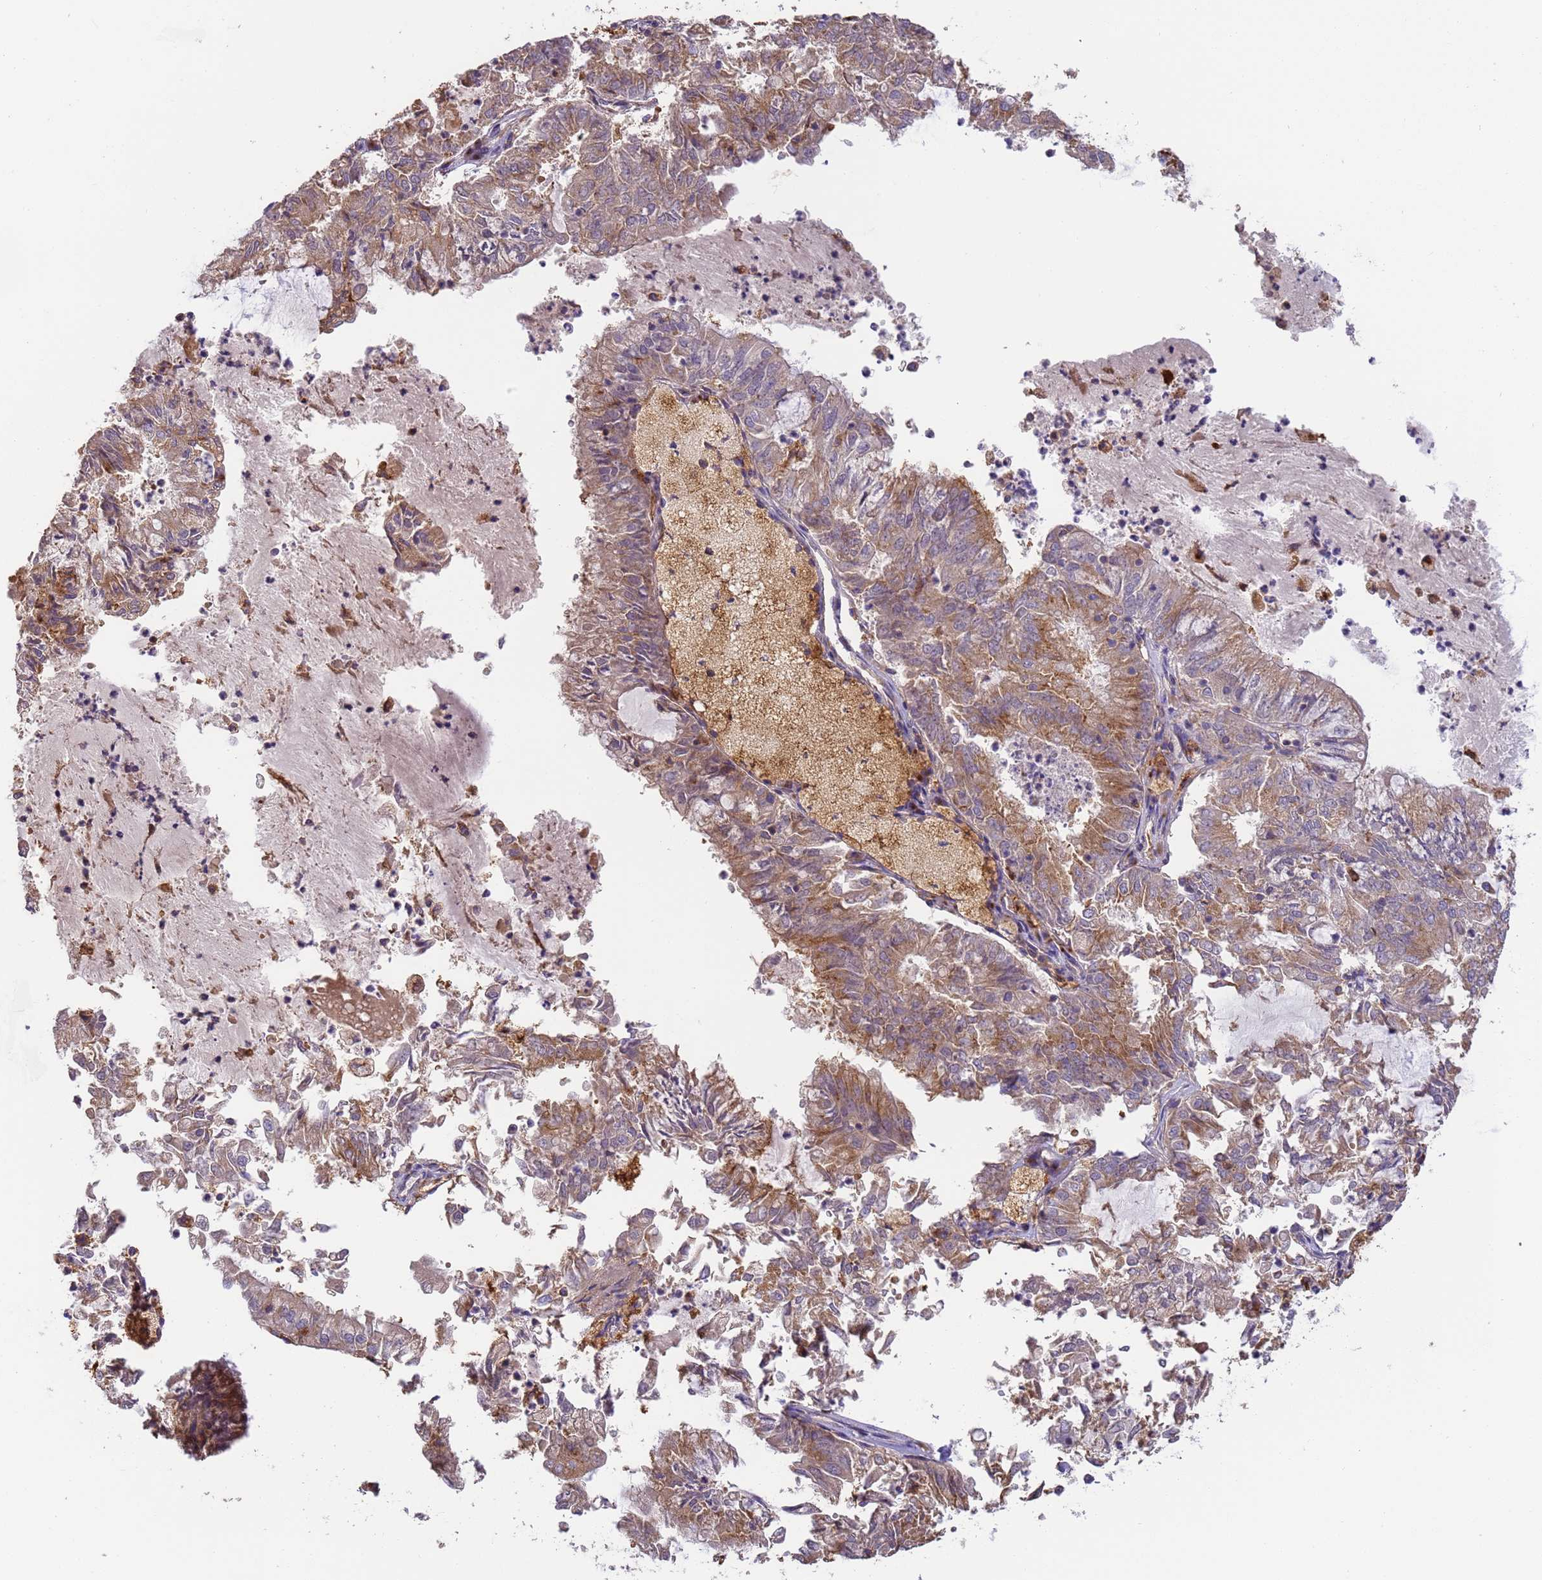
{"staining": {"intensity": "moderate", "quantity": ">75%", "location": "cytoplasmic/membranous"}, "tissue": "endometrial cancer", "cell_type": "Tumor cells", "image_type": "cancer", "snomed": [{"axis": "morphology", "description": "Adenocarcinoma, NOS"}, {"axis": "topography", "description": "Endometrium"}], "caption": "High-magnification brightfield microscopy of endometrial cancer stained with DAB (3,3'-diaminobenzidine) (brown) and counterstained with hematoxylin (blue). tumor cells exhibit moderate cytoplasmic/membranous expression is identified in about>75% of cells.", "gene": "M6PR", "patient": {"sex": "female", "age": 57}}